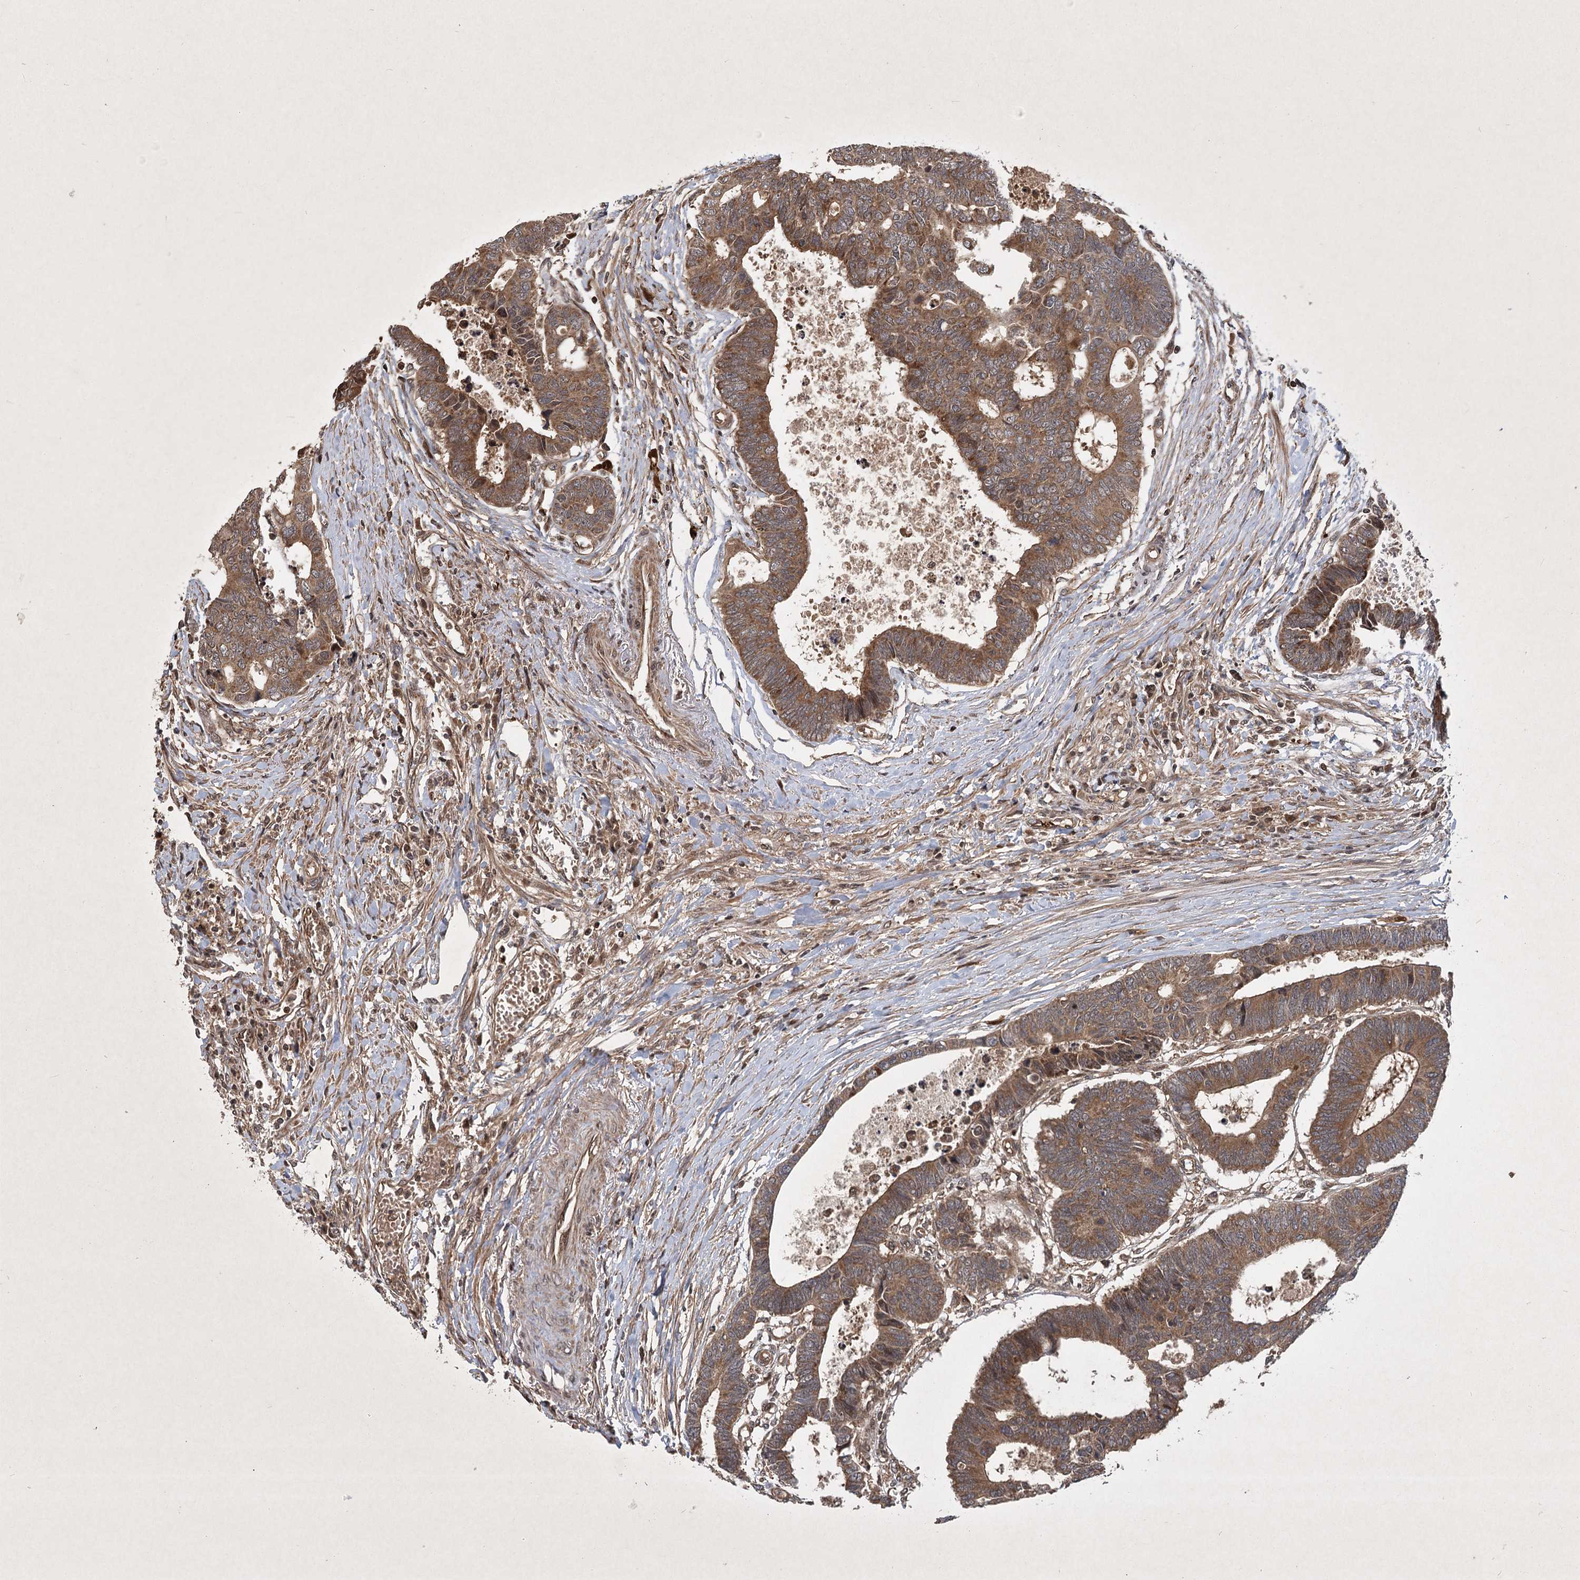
{"staining": {"intensity": "moderate", "quantity": ">75%", "location": "cytoplasmic/membranous"}, "tissue": "colorectal cancer", "cell_type": "Tumor cells", "image_type": "cancer", "snomed": [{"axis": "morphology", "description": "Adenocarcinoma, NOS"}, {"axis": "topography", "description": "Rectum"}], "caption": "Moderate cytoplasmic/membranous staining for a protein is identified in approximately >75% of tumor cells of adenocarcinoma (colorectal) using IHC.", "gene": "INSIG2", "patient": {"sex": "male", "age": 84}}